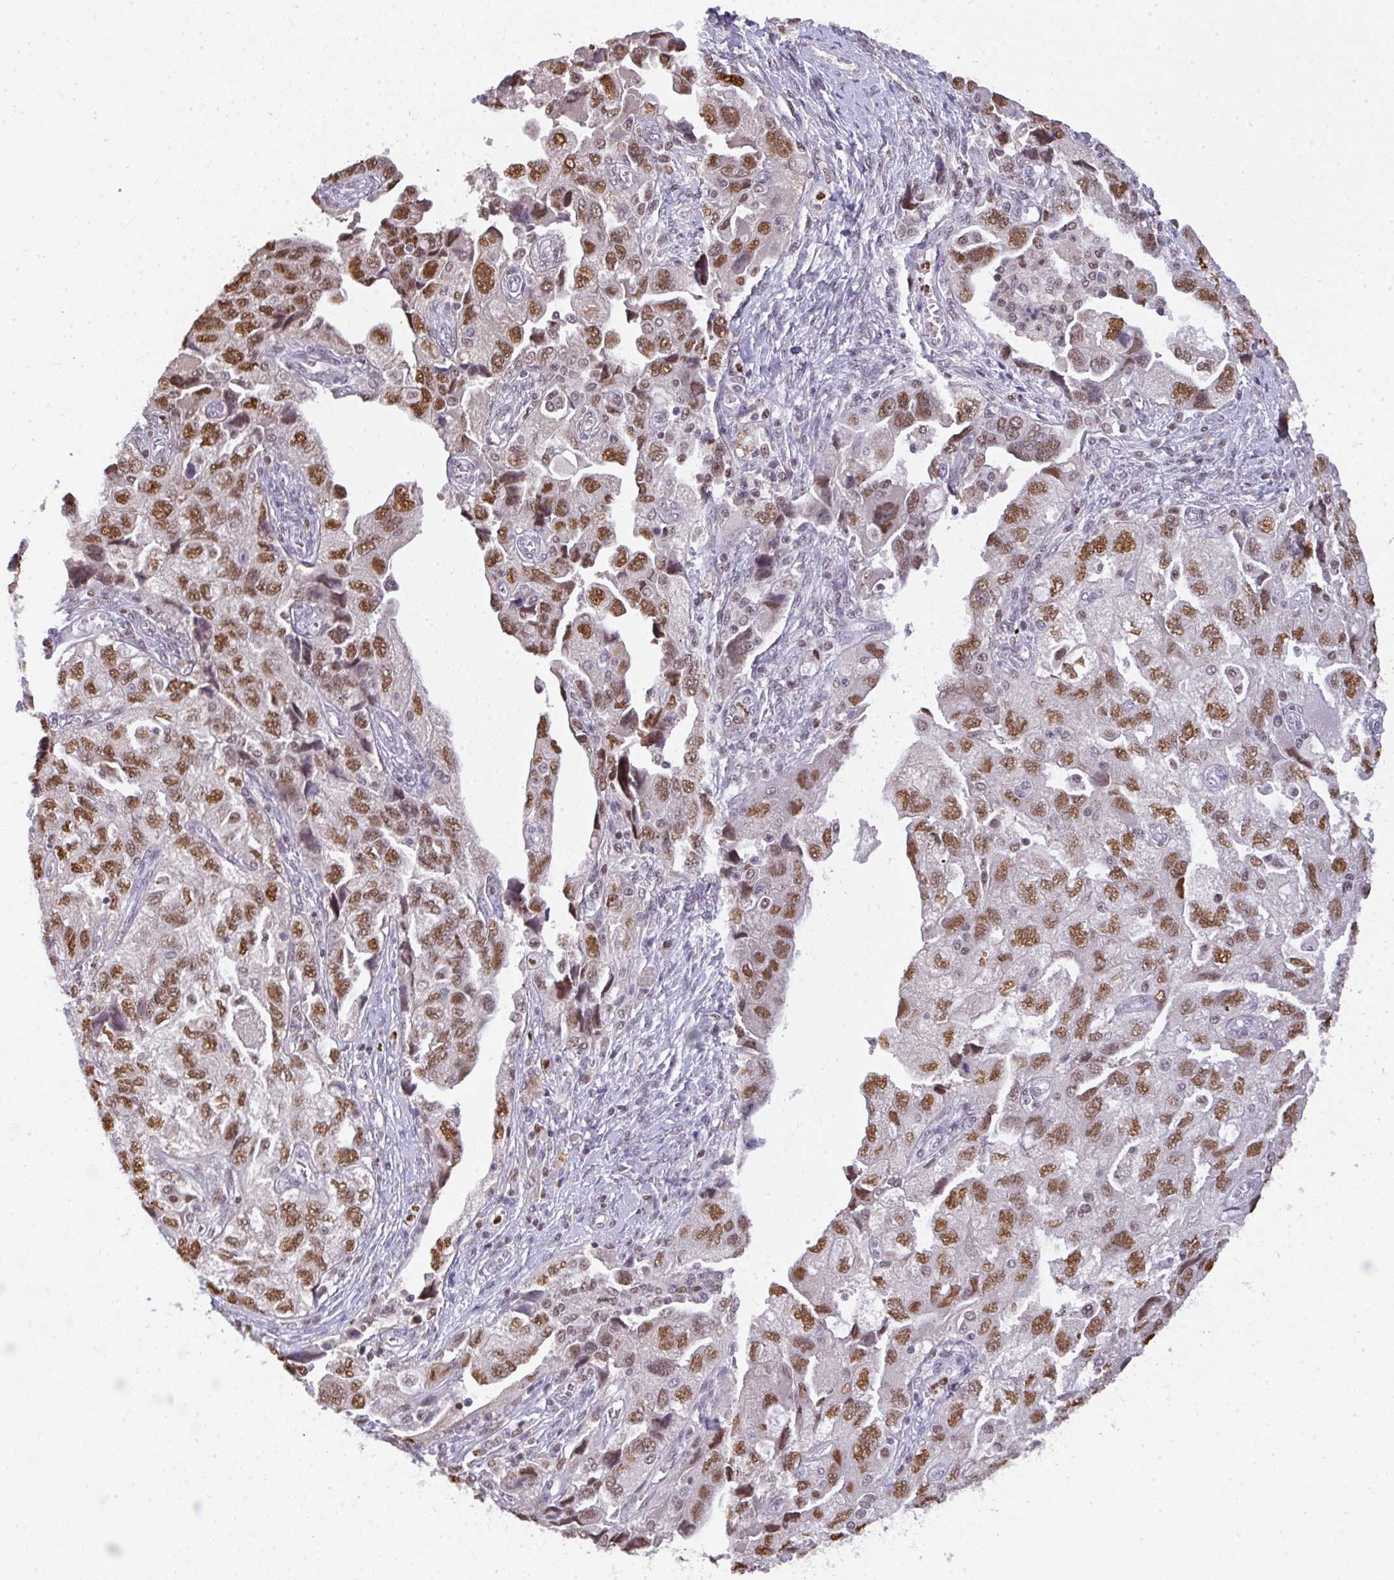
{"staining": {"intensity": "moderate", "quantity": ">75%", "location": "nuclear"}, "tissue": "ovarian cancer", "cell_type": "Tumor cells", "image_type": "cancer", "snomed": [{"axis": "morphology", "description": "Carcinoma, NOS"}, {"axis": "morphology", "description": "Cystadenocarcinoma, serous, NOS"}, {"axis": "topography", "description": "Ovary"}], "caption": "Ovarian cancer (carcinoma) tissue demonstrates moderate nuclear staining in about >75% of tumor cells The protein is stained brown, and the nuclei are stained in blue (DAB (3,3'-diaminobenzidine) IHC with brightfield microscopy, high magnification).", "gene": "BBX", "patient": {"sex": "female", "age": 69}}